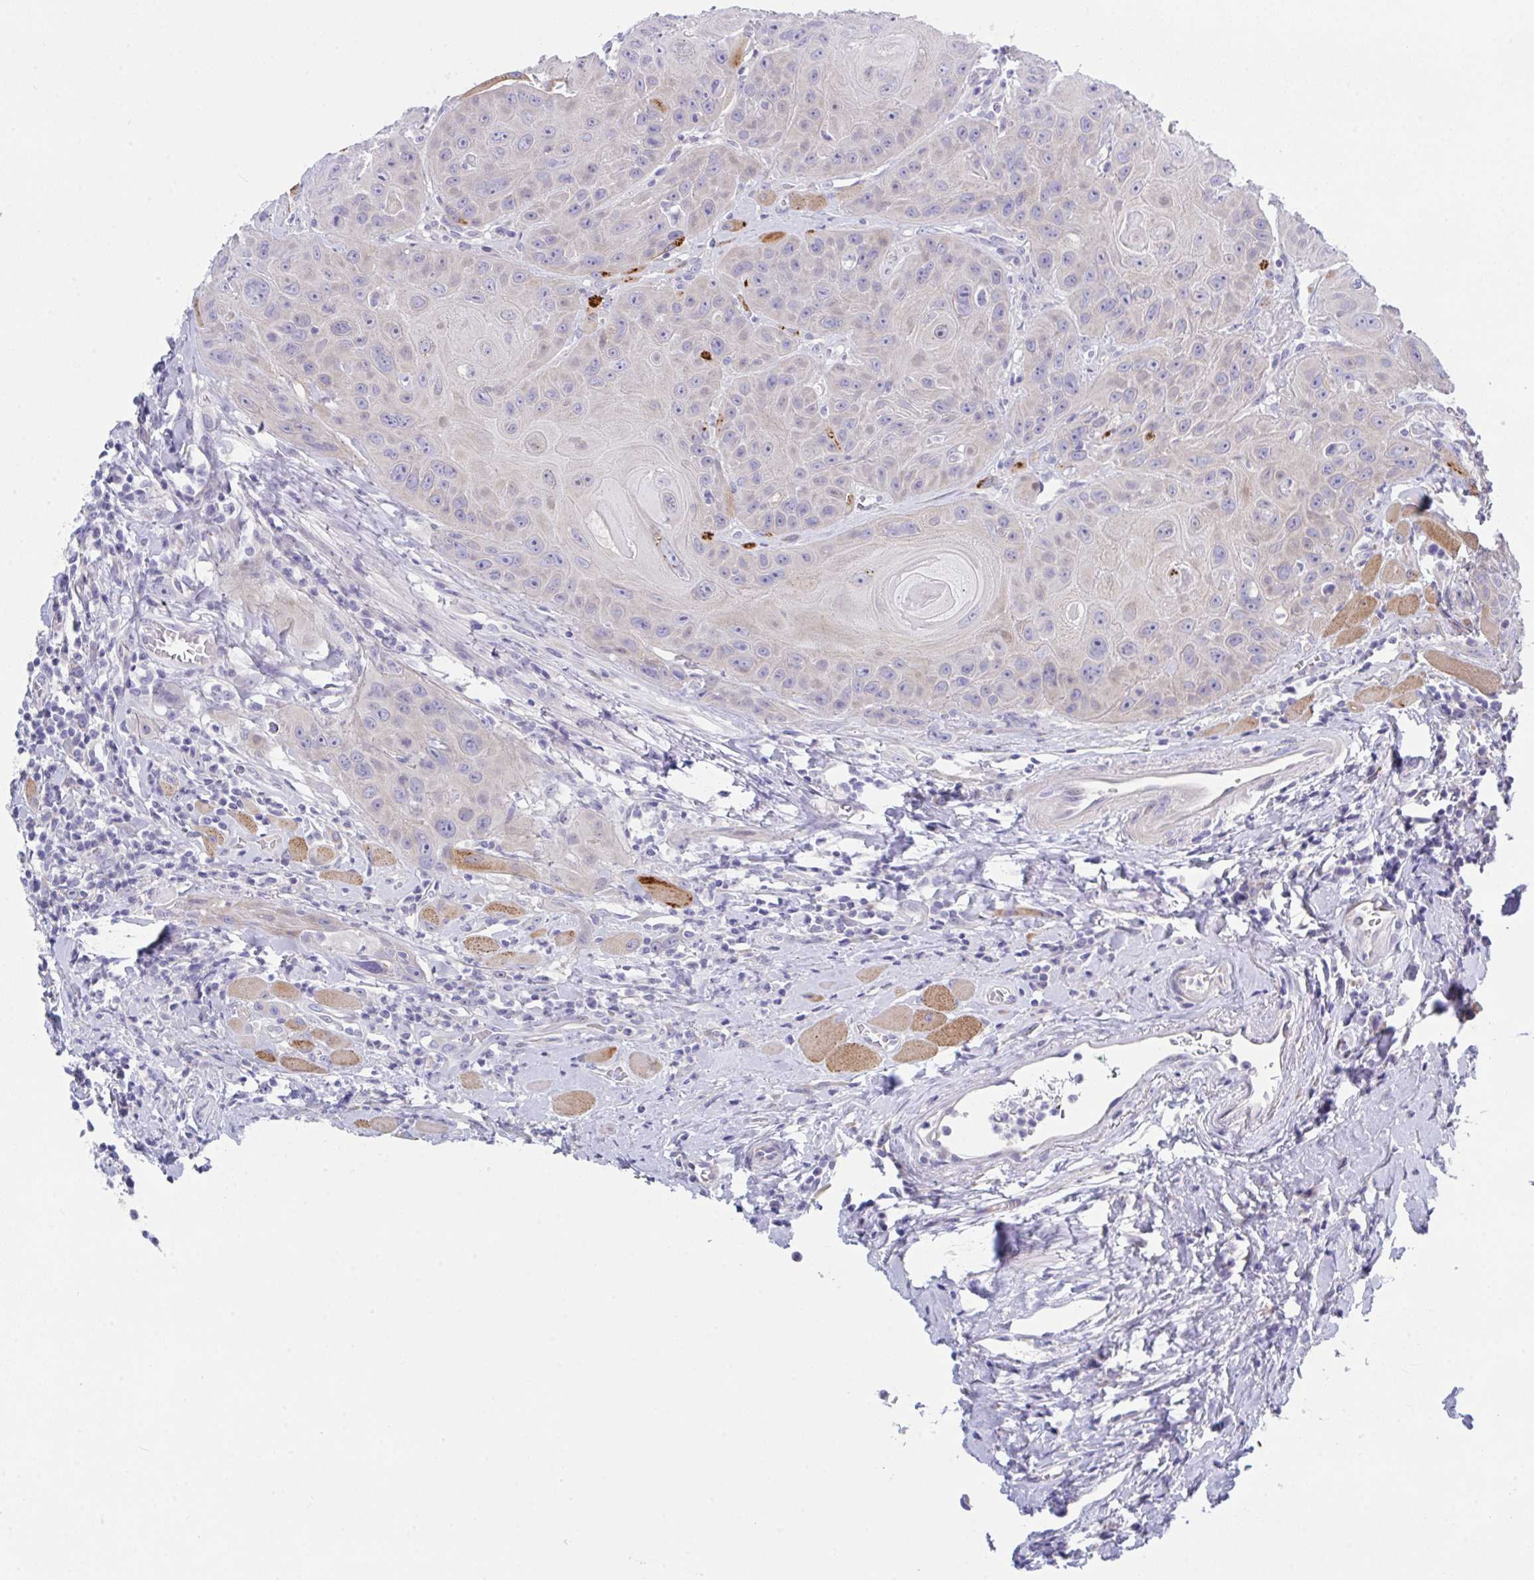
{"staining": {"intensity": "negative", "quantity": "none", "location": "none"}, "tissue": "head and neck cancer", "cell_type": "Tumor cells", "image_type": "cancer", "snomed": [{"axis": "morphology", "description": "Squamous cell carcinoma, NOS"}, {"axis": "topography", "description": "Head-Neck"}], "caption": "An immunohistochemistry (IHC) histopathology image of head and neck cancer (squamous cell carcinoma) is shown. There is no staining in tumor cells of head and neck cancer (squamous cell carcinoma).", "gene": "FBXO47", "patient": {"sex": "female", "age": 59}}